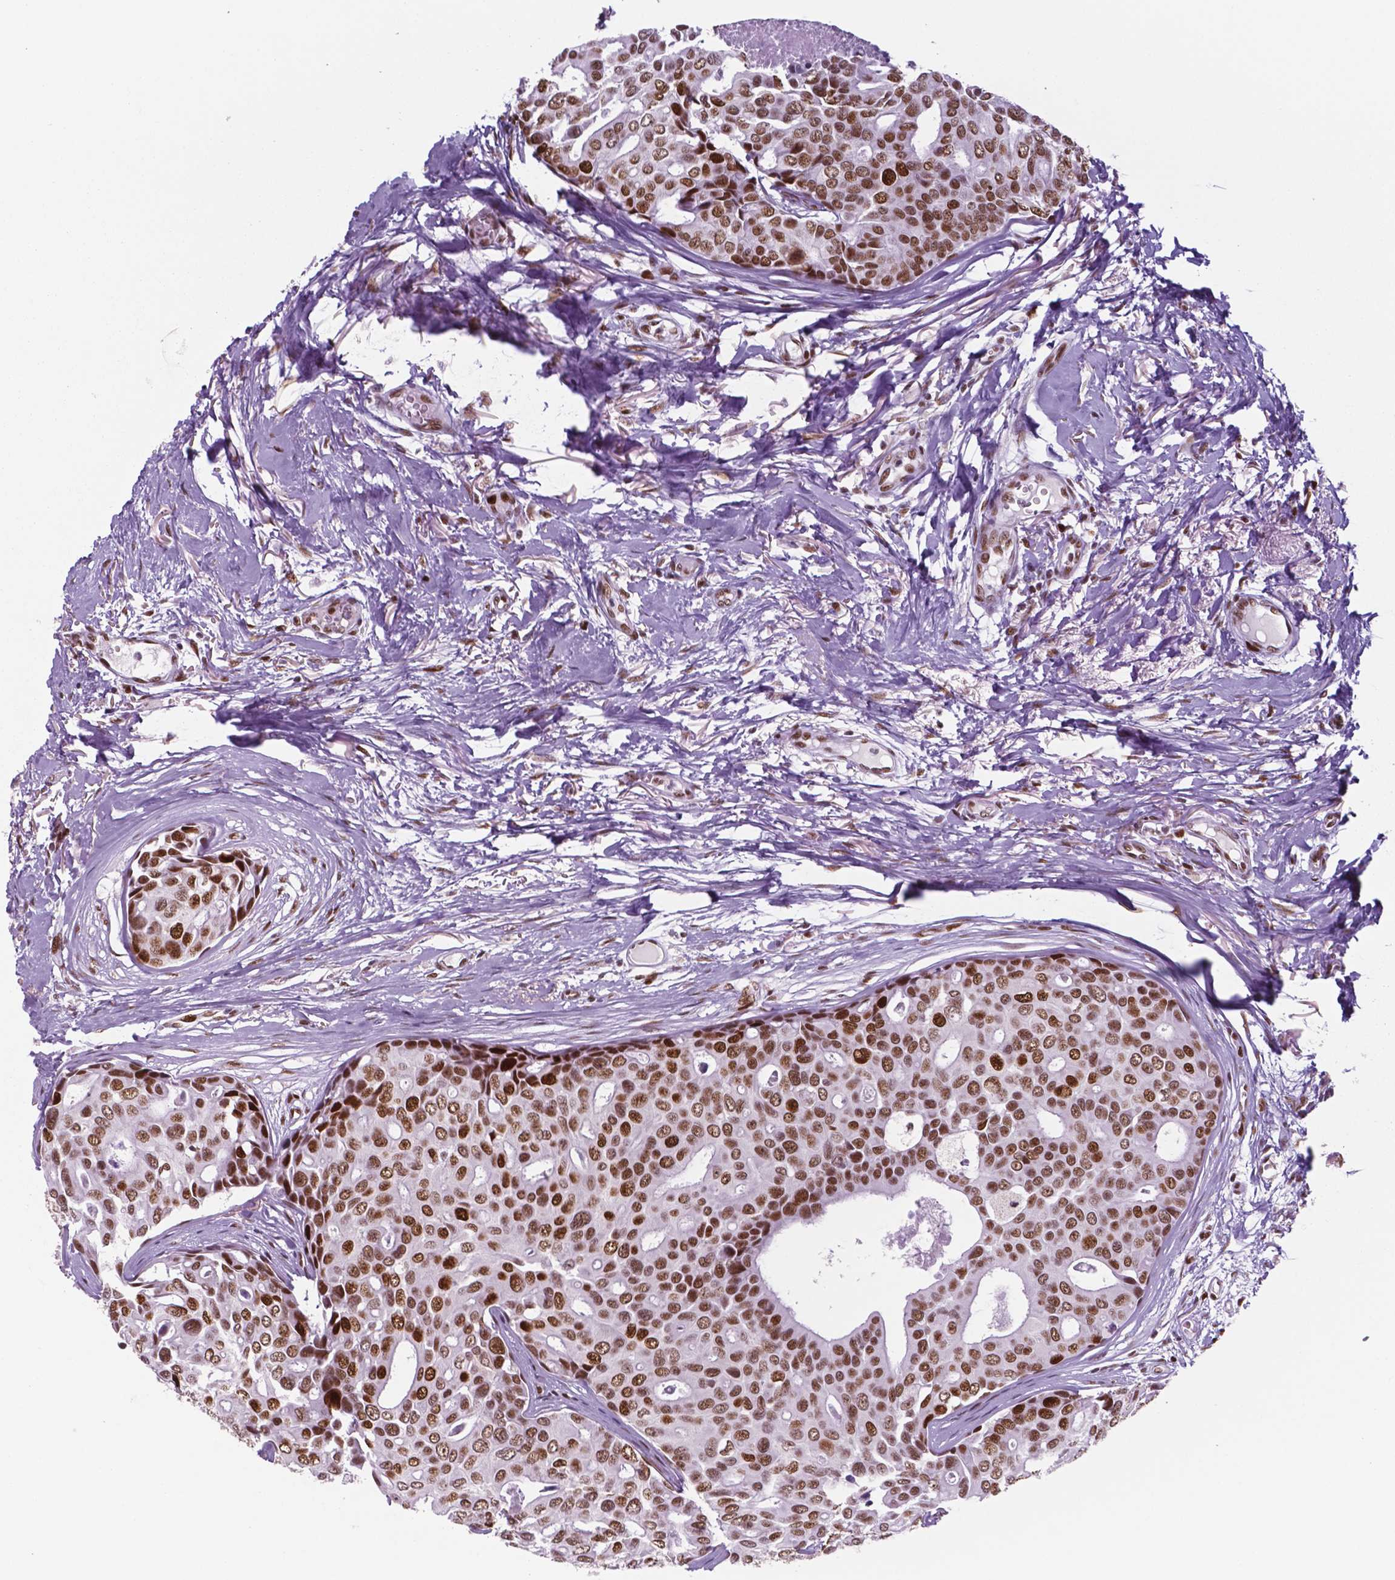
{"staining": {"intensity": "strong", "quantity": ">75%", "location": "nuclear"}, "tissue": "breast cancer", "cell_type": "Tumor cells", "image_type": "cancer", "snomed": [{"axis": "morphology", "description": "Duct carcinoma"}, {"axis": "topography", "description": "Breast"}], "caption": "Breast cancer stained for a protein displays strong nuclear positivity in tumor cells. The staining was performed using DAB to visualize the protein expression in brown, while the nuclei were stained in blue with hematoxylin (Magnification: 20x).", "gene": "MSH6", "patient": {"sex": "female", "age": 54}}